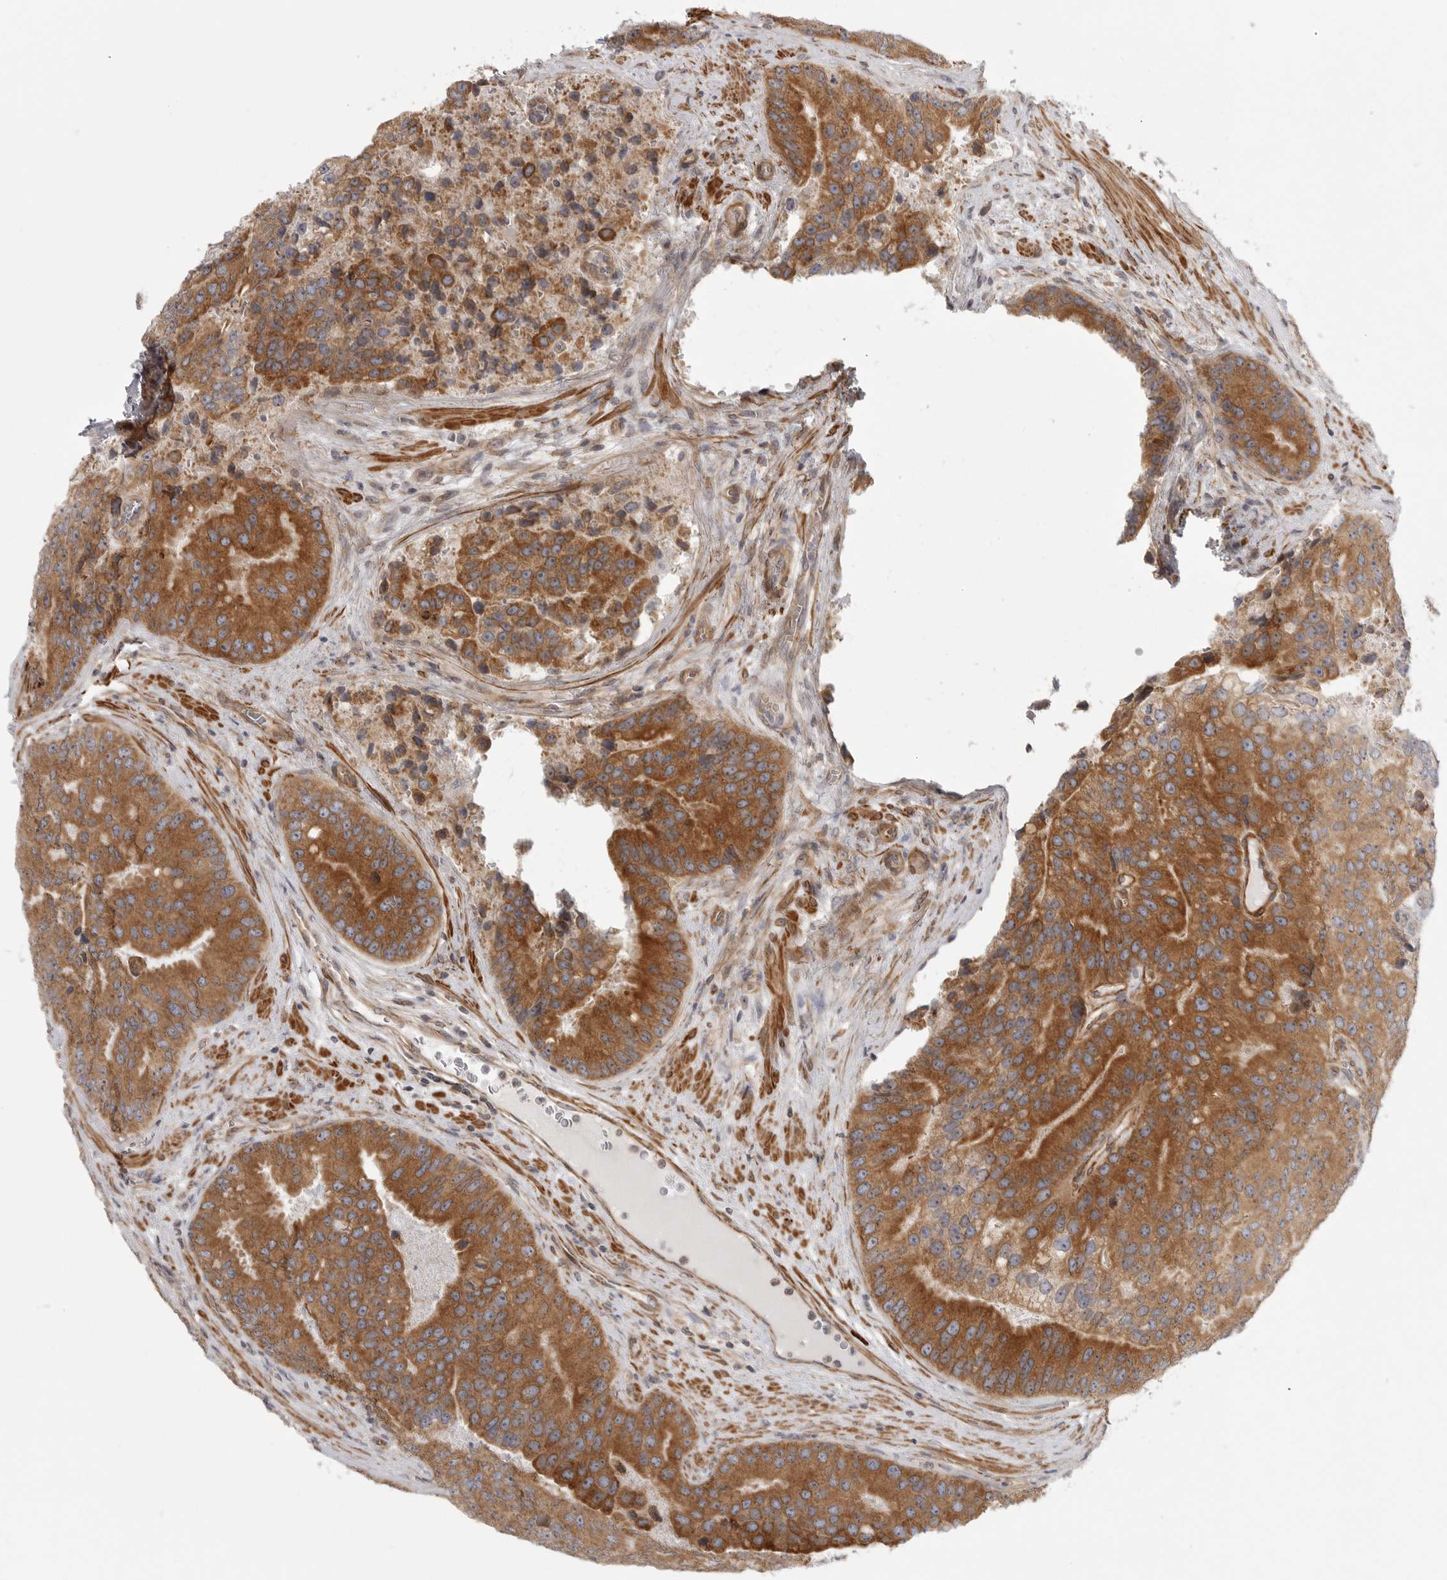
{"staining": {"intensity": "strong", "quantity": ">75%", "location": "cytoplasmic/membranous"}, "tissue": "prostate cancer", "cell_type": "Tumor cells", "image_type": "cancer", "snomed": [{"axis": "morphology", "description": "Adenocarcinoma, High grade"}, {"axis": "topography", "description": "Prostate"}], "caption": "Strong cytoplasmic/membranous positivity for a protein is appreciated in approximately >75% of tumor cells of prostate cancer using IHC.", "gene": "CERS2", "patient": {"sex": "male", "age": 70}}